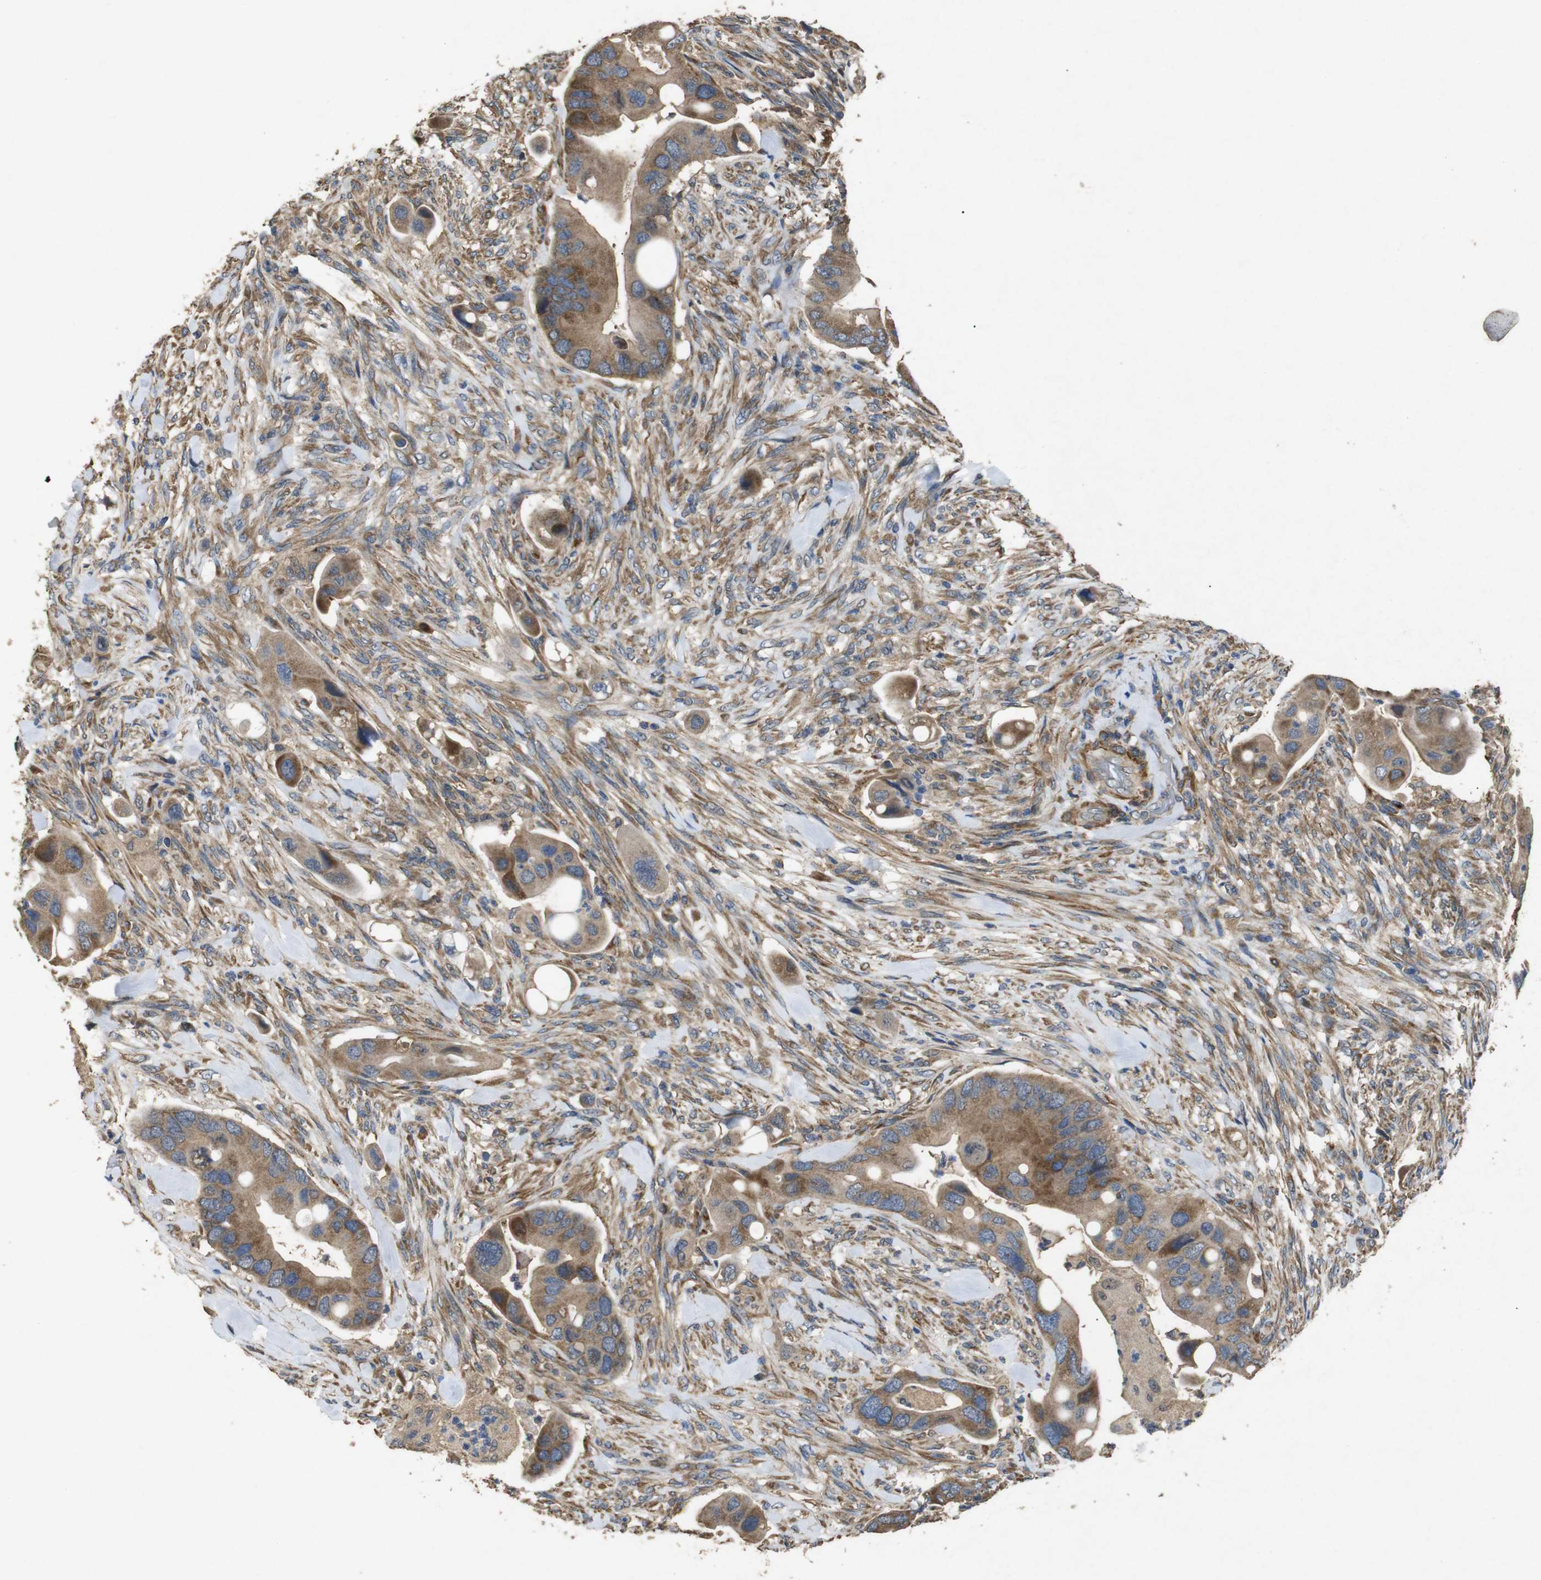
{"staining": {"intensity": "moderate", "quantity": ">75%", "location": "cytoplasmic/membranous"}, "tissue": "colorectal cancer", "cell_type": "Tumor cells", "image_type": "cancer", "snomed": [{"axis": "morphology", "description": "Adenocarcinoma, NOS"}, {"axis": "topography", "description": "Rectum"}], "caption": "The histopathology image displays a brown stain indicating the presence of a protein in the cytoplasmic/membranous of tumor cells in colorectal adenocarcinoma.", "gene": "BNIP3", "patient": {"sex": "female", "age": 57}}